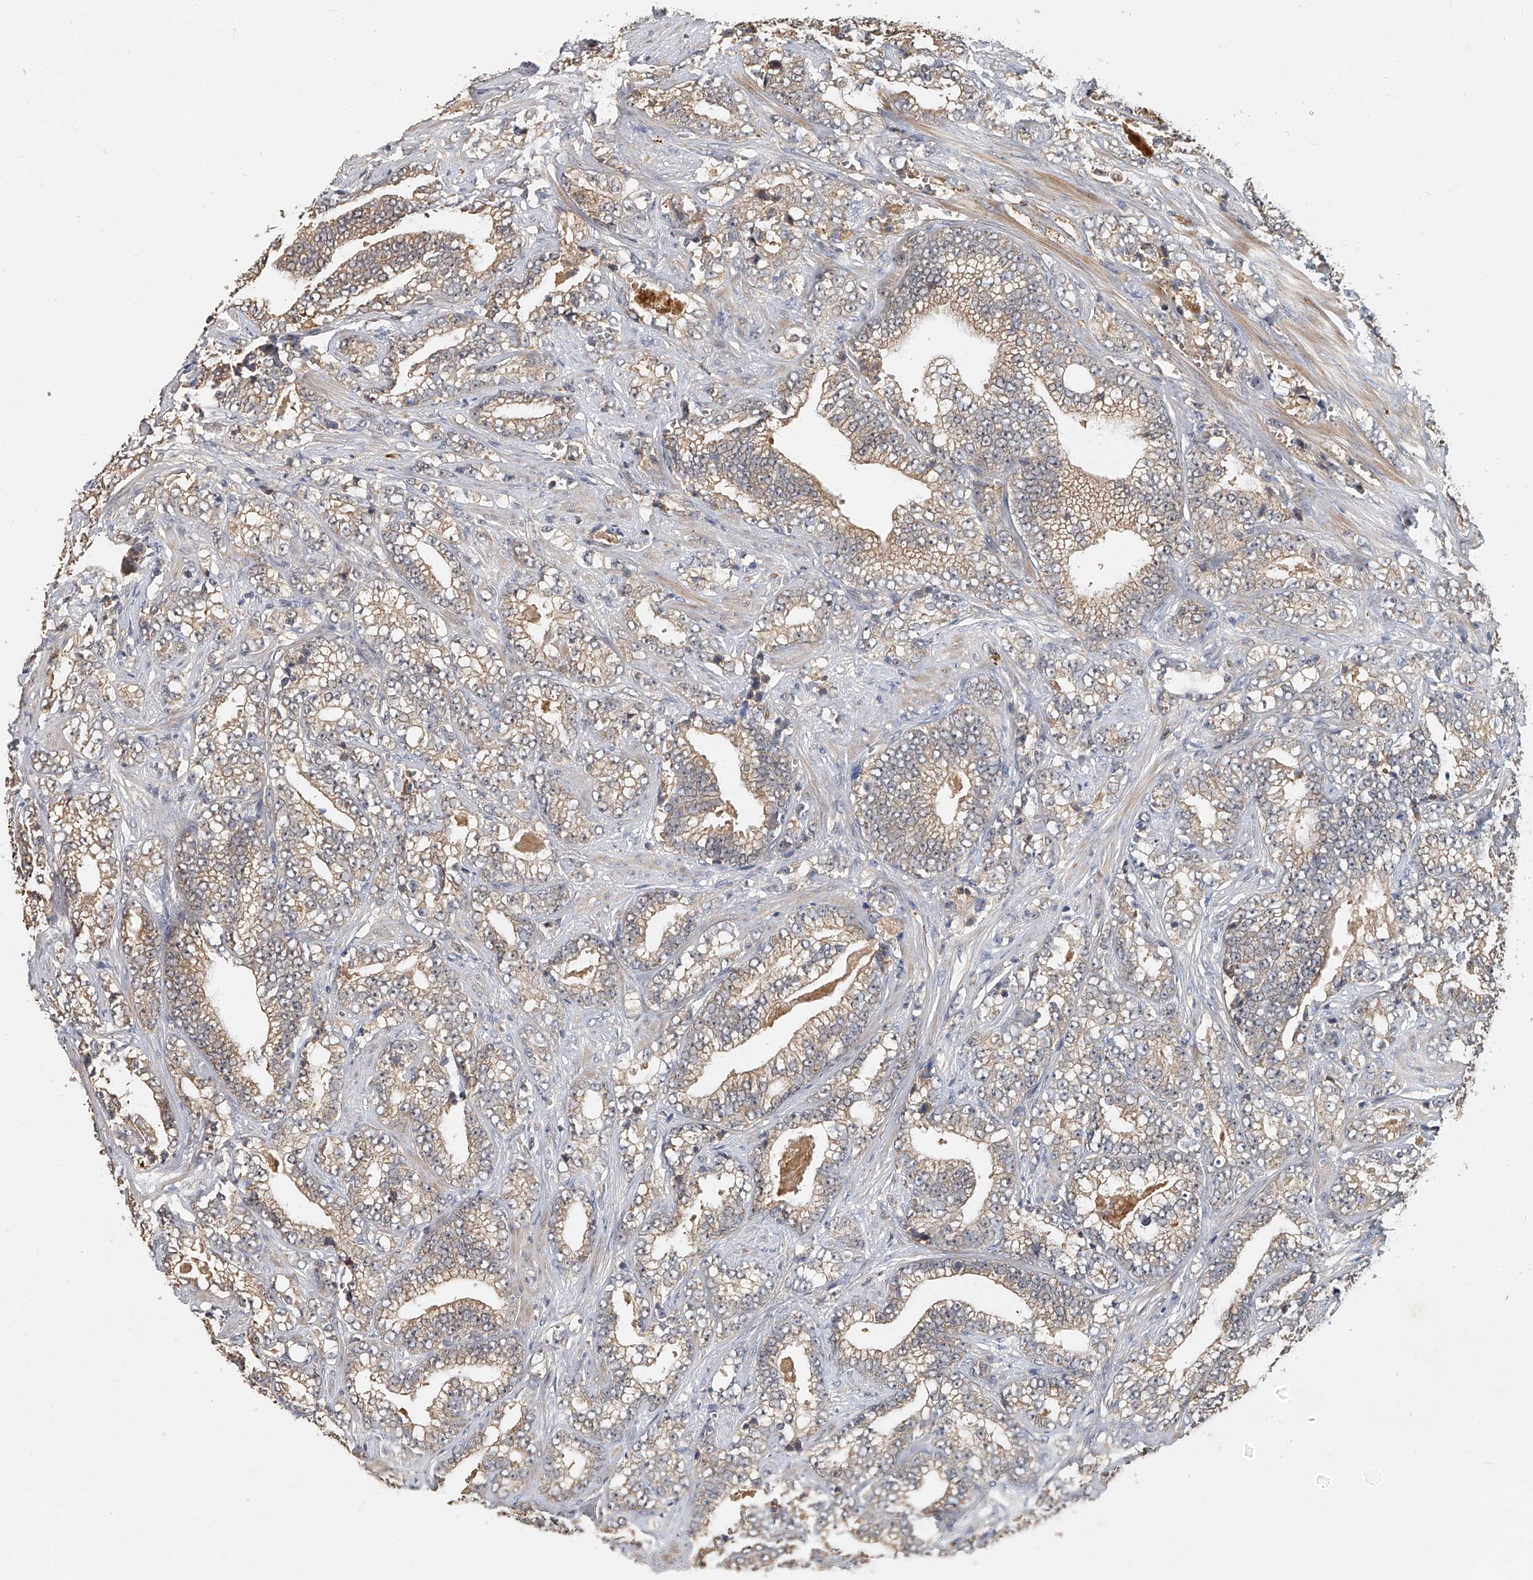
{"staining": {"intensity": "moderate", "quantity": ">75%", "location": "cytoplasmic/membranous"}, "tissue": "prostate cancer", "cell_type": "Tumor cells", "image_type": "cancer", "snomed": [{"axis": "morphology", "description": "Adenocarcinoma, High grade"}, {"axis": "topography", "description": "Prostate and seminal vesicle, NOS"}], "caption": "Prostate cancer tissue displays moderate cytoplasmic/membranous staining in approximately >75% of tumor cells, visualized by immunohistochemistry. The protein of interest is shown in brown color, while the nuclei are stained blue.", "gene": "JAG2", "patient": {"sex": "male", "age": 67}}